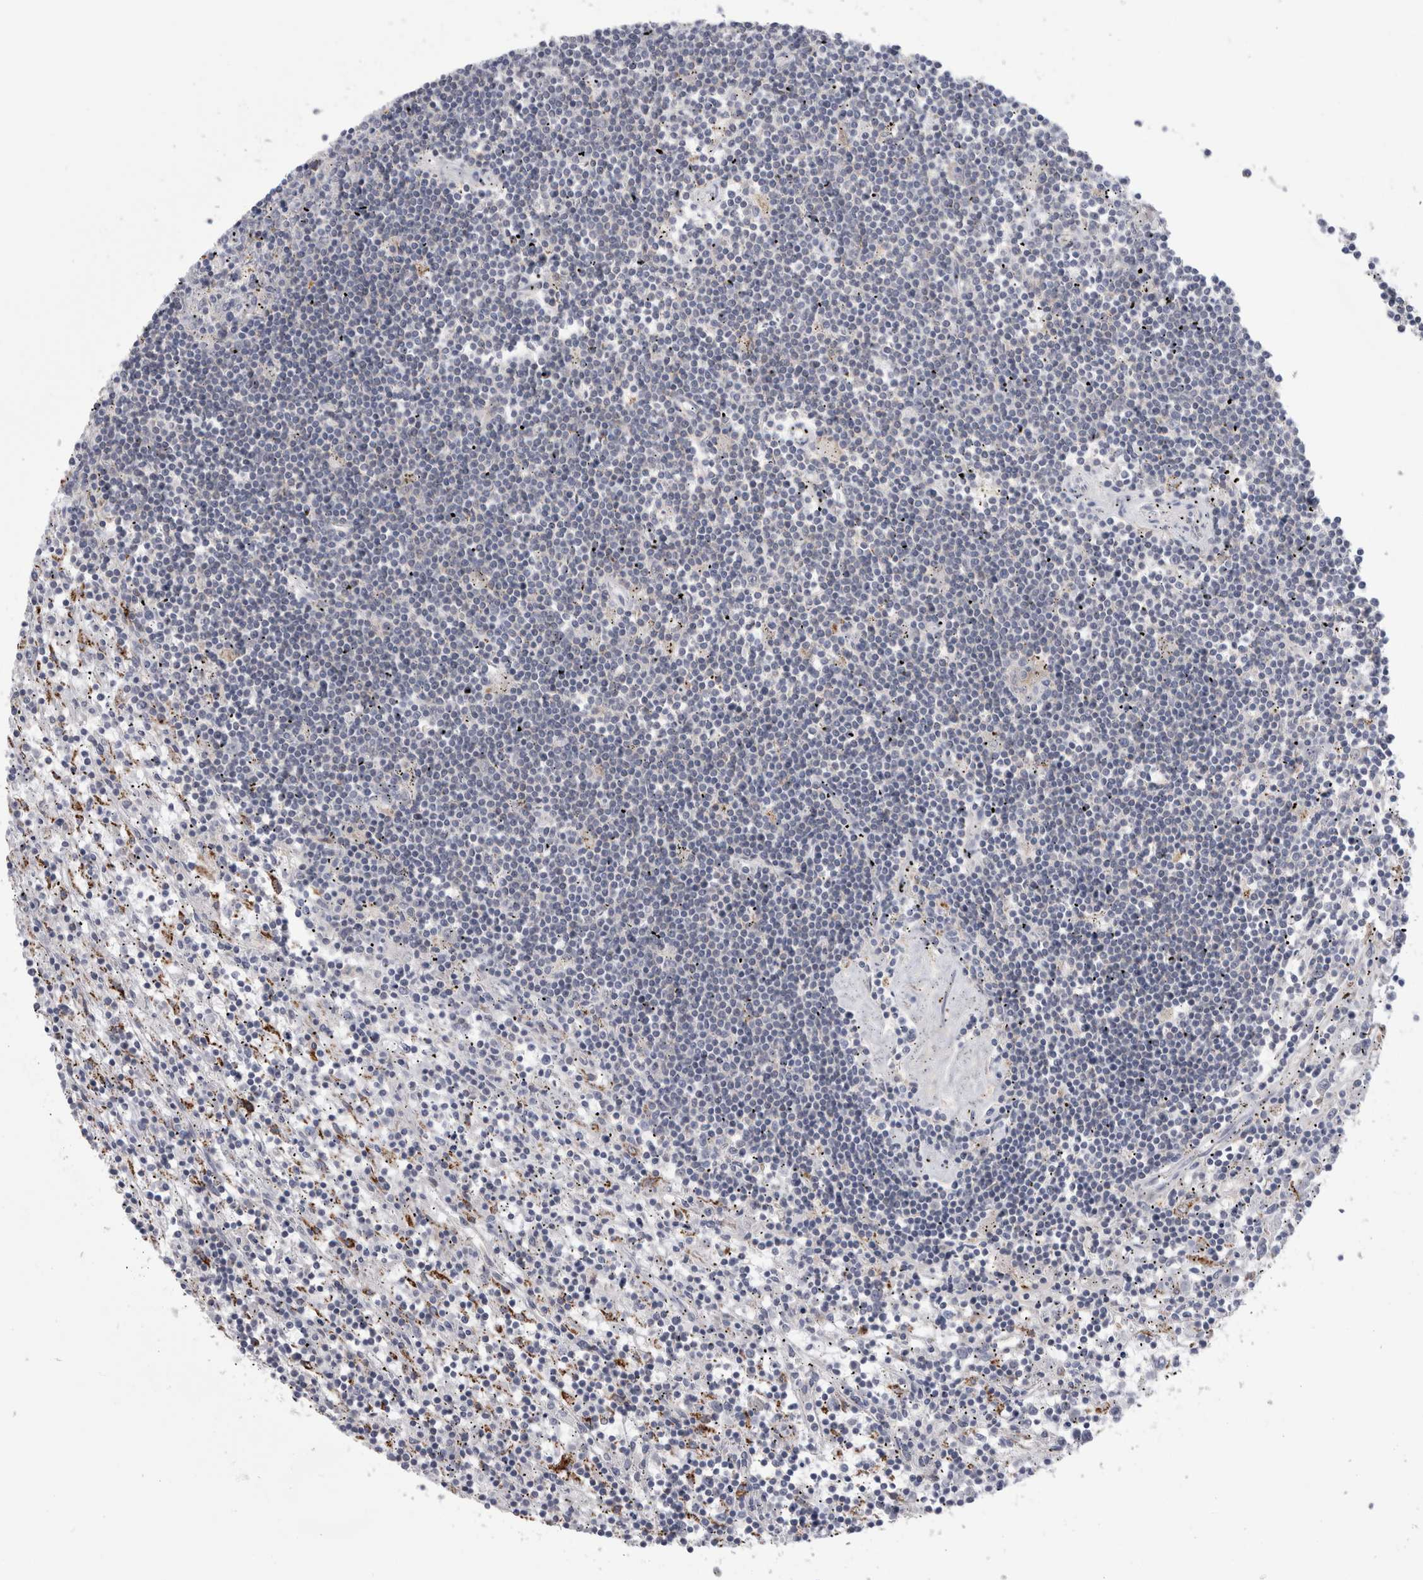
{"staining": {"intensity": "negative", "quantity": "none", "location": "none"}, "tissue": "lymphoma", "cell_type": "Tumor cells", "image_type": "cancer", "snomed": [{"axis": "morphology", "description": "Malignant lymphoma, non-Hodgkin's type, Low grade"}, {"axis": "topography", "description": "Spleen"}], "caption": "A high-resolution histopathology image shows IHC staining of low-grade malignant lymphoma, non-Hodgkin's type, which demonstrates no significant staining in tumor cells.", "gene": "GATM", "patient": {"sex": "male", "age": 76}}